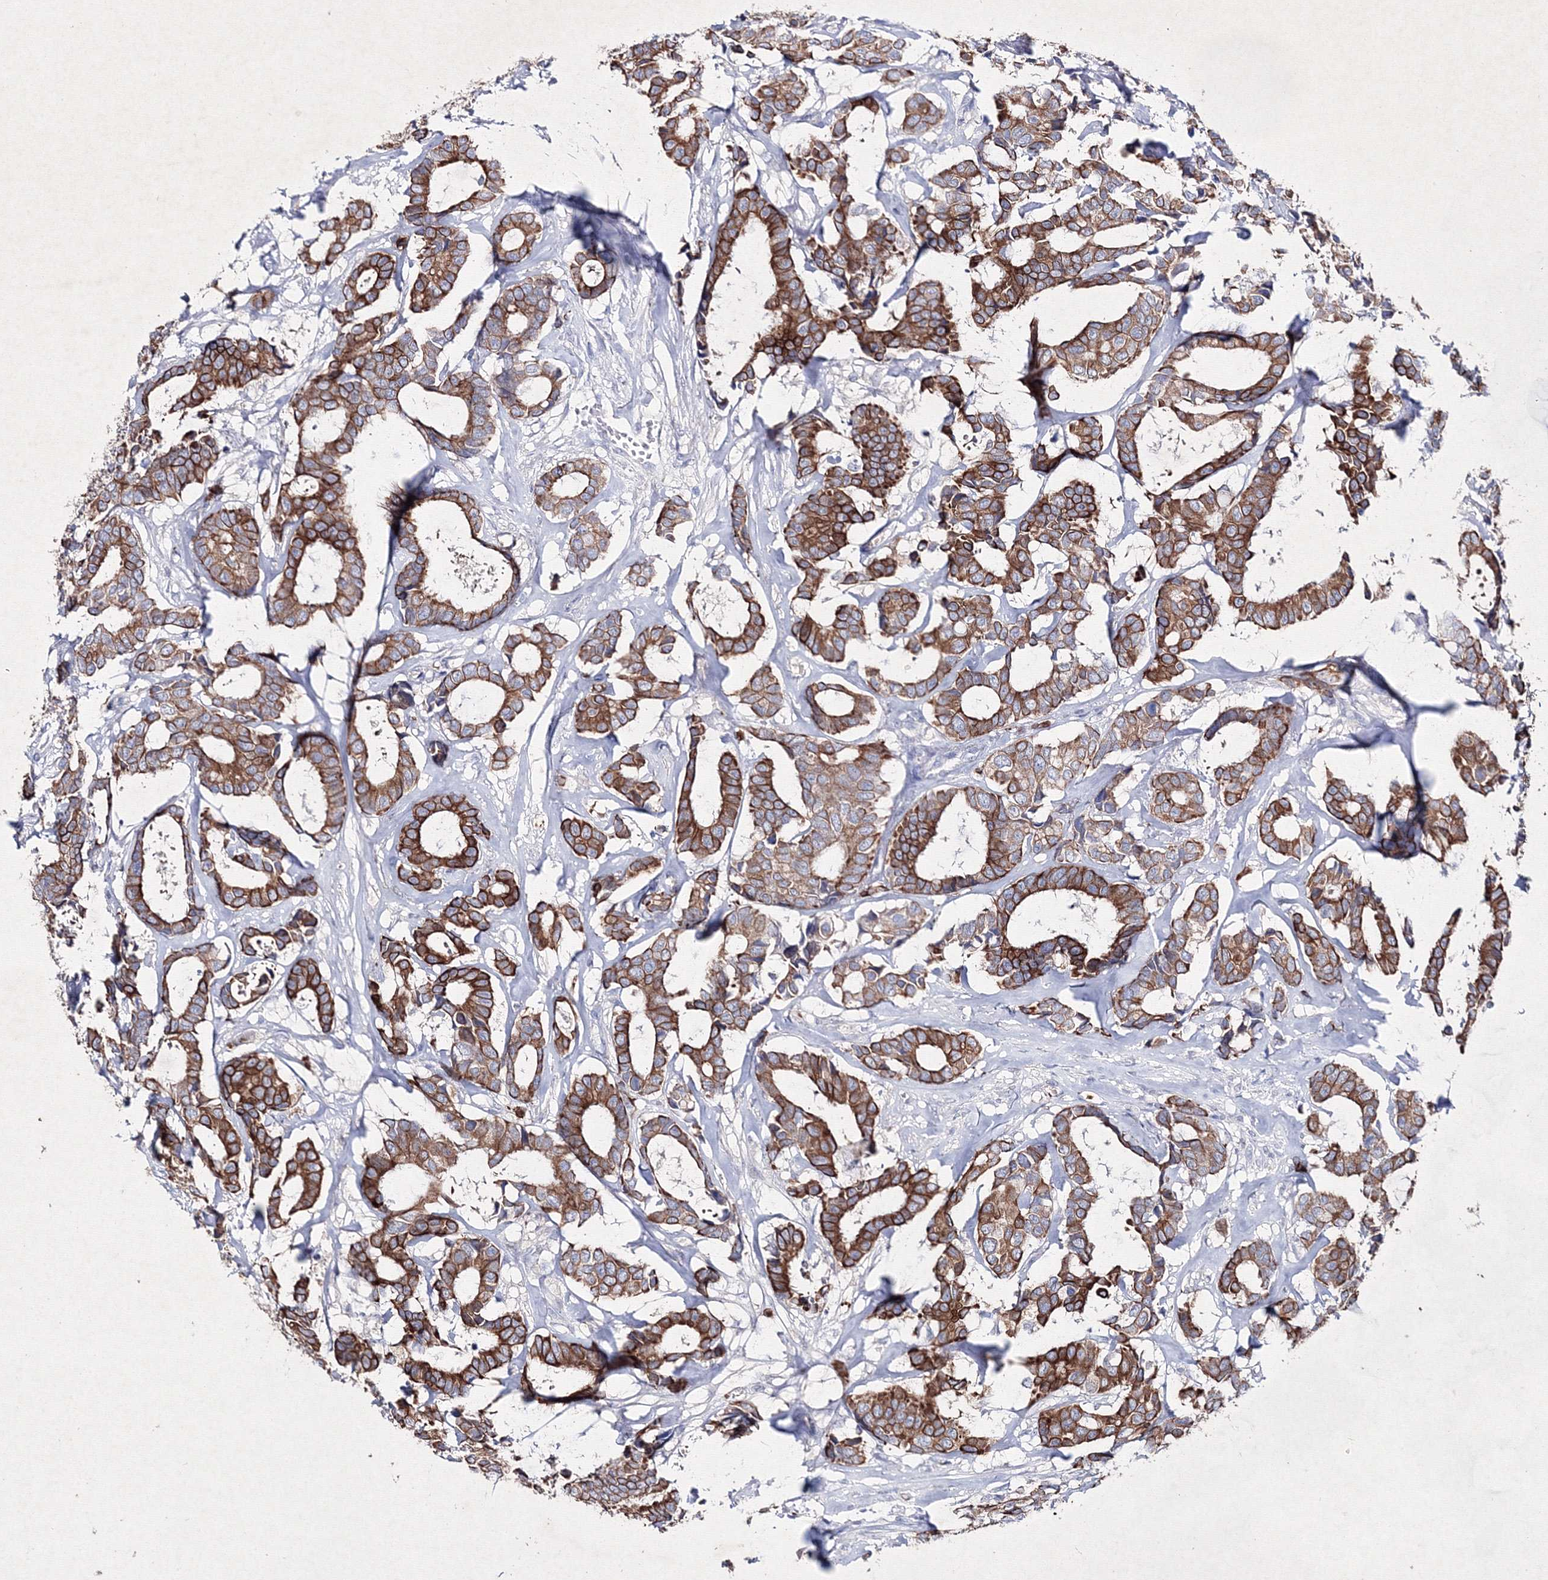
{"staining": {"intensity": "strong", "quantity": ">75%", "location": "cytoplasmic/membranous"}, "tissue": "breast cancer", "cell_type": "Tumor cells", "image_type": "cancer", "snomed": [{"axis": "morphology", "description": "Duct carcinoma"}, {"axis": "topography", "description": "Breast"}], "caption": "Immunohistochemical staining of human breast cancer demonstrates strong cytoplasmic/membranous protein staining in about >75% of tumor cells.", "gene": "SMIM29", "patient": {"sex": "female", "age": 87}}